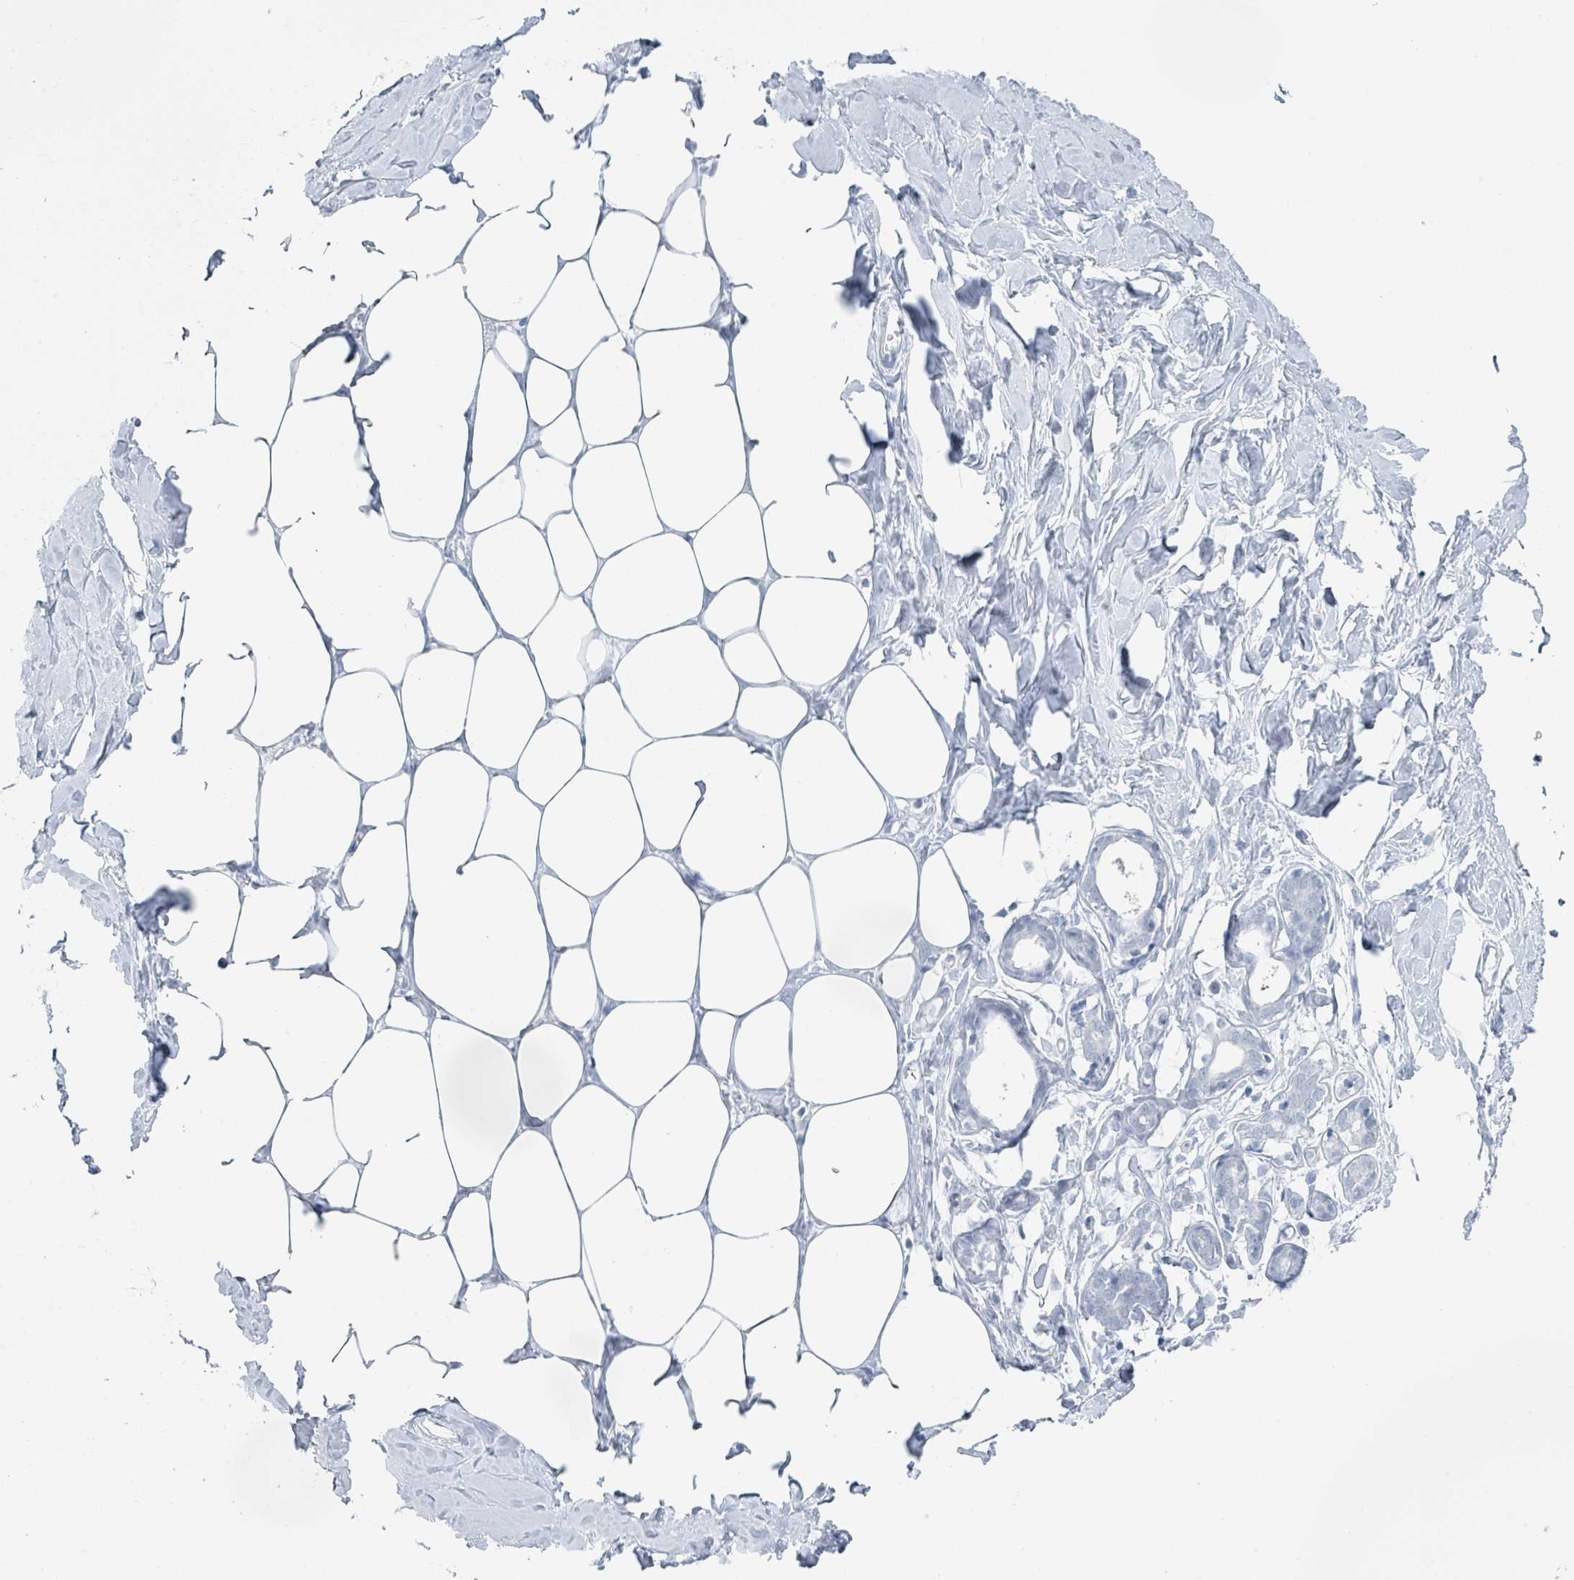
{"staining": {"intensity": "negative", "quantity": "none", "location": "none"}, "tissue": "breast", "cell_type": "Adipocytes", "image_type": "normal", "snomed": [{"axis": "morphology", "description": "Normal tissue, NOS"}, {"axis": "topography", "description": "Breast"}], "caption": "This is an immunohistochemistry (IHC) photomicrograph of normal human breast. There is no expression in adipocytes.", "gene": "GPR15LG", "patient": {"sex": "female", "age": 27}}